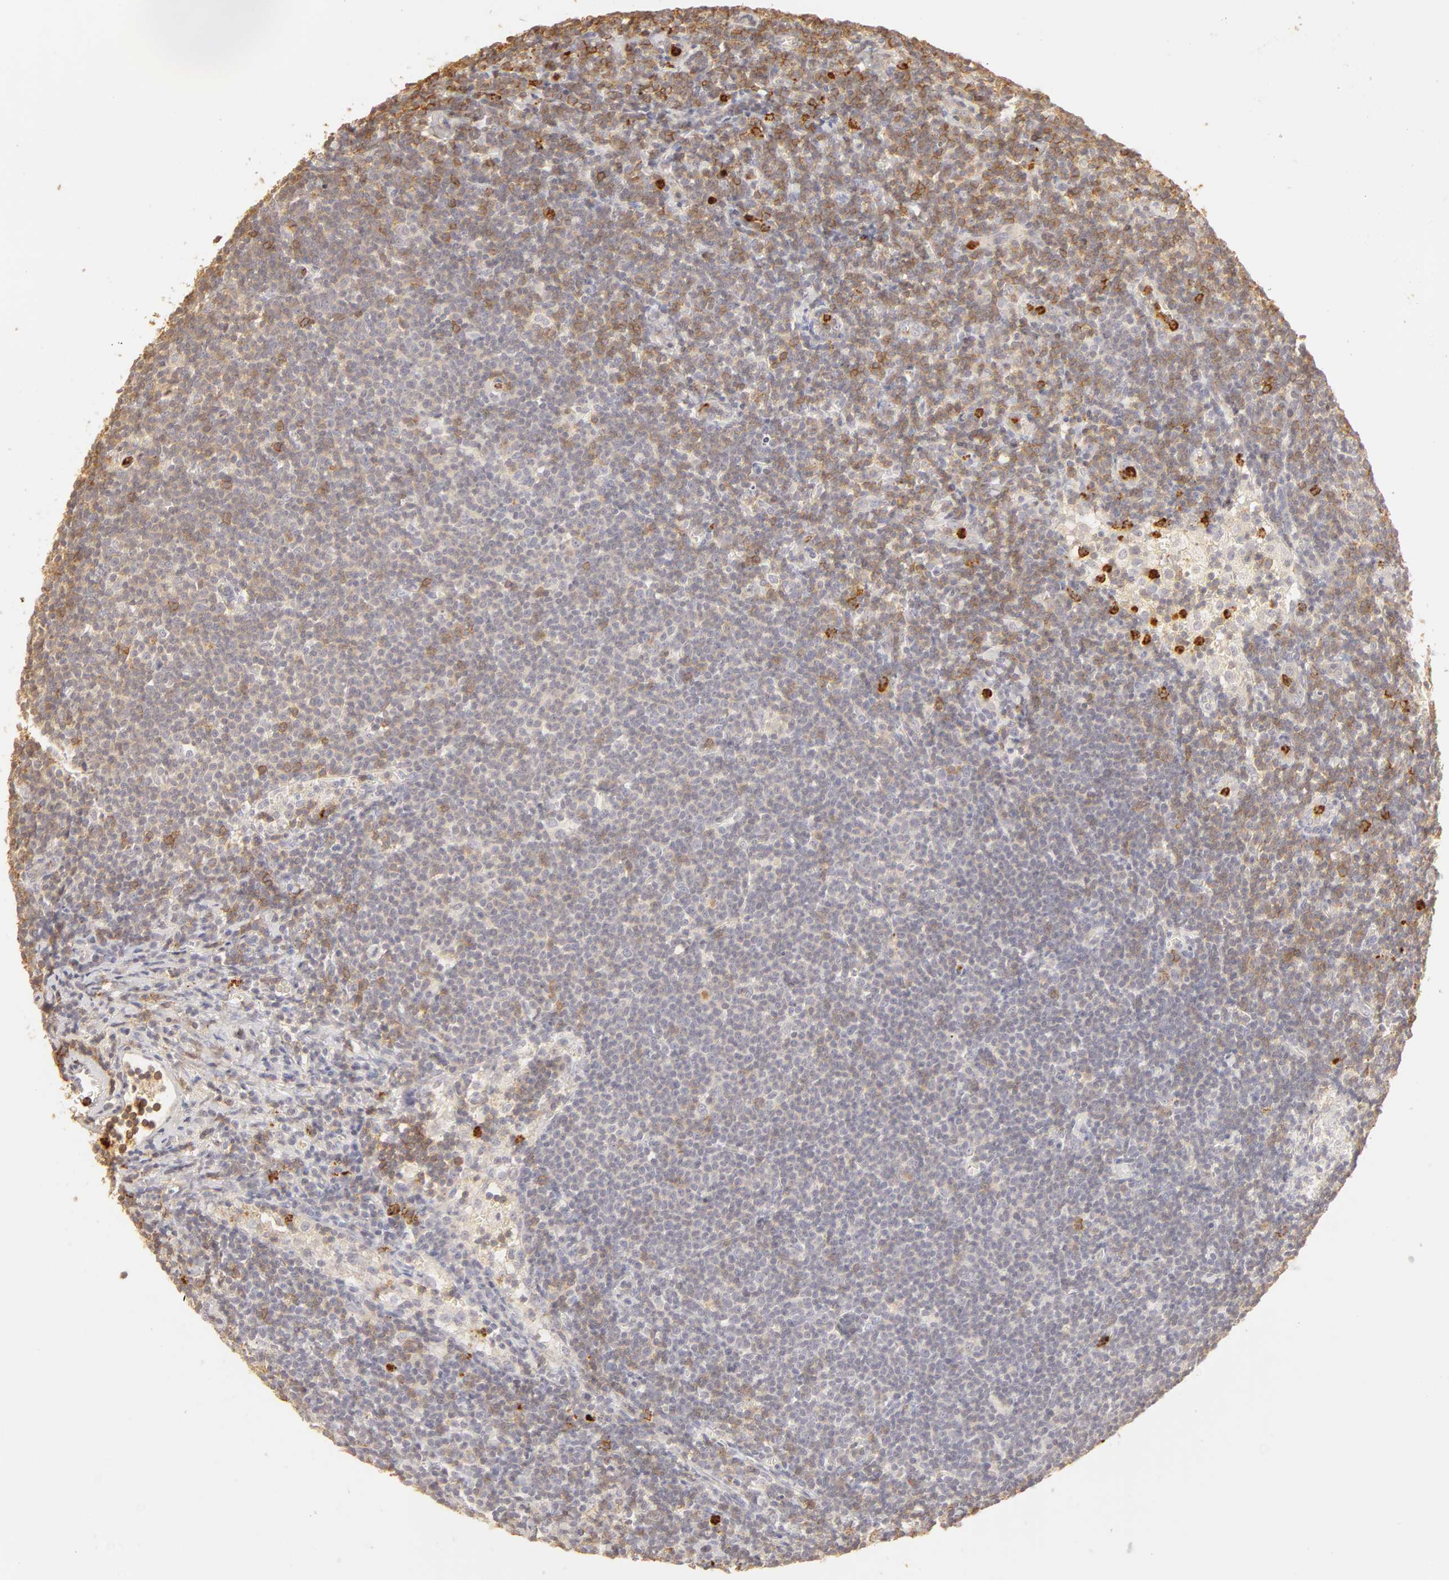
{"staining": {"intensity": "negative", "quantity": "none", "location": "none"}, "tissue": "lymphoma", "cell_type": "Tumor cells", "image_type": "cancer", "snomed": [{"axis": "morphology", "description": "Malignant lymphoma, non-Hodgkin's type, Low grade"}, {"axis": "topography", "description": "Lymph node"}], "caption": "Immunohistochemistry (IHC) image of neoplastic tissue: low-grade malignant lymphoma, non-Hodgkin's type stained with DAB demonstrates no significant protein positivity in tumor cells.", "gene": "C1R", "patient": {"sex": "male", "age": 65}}